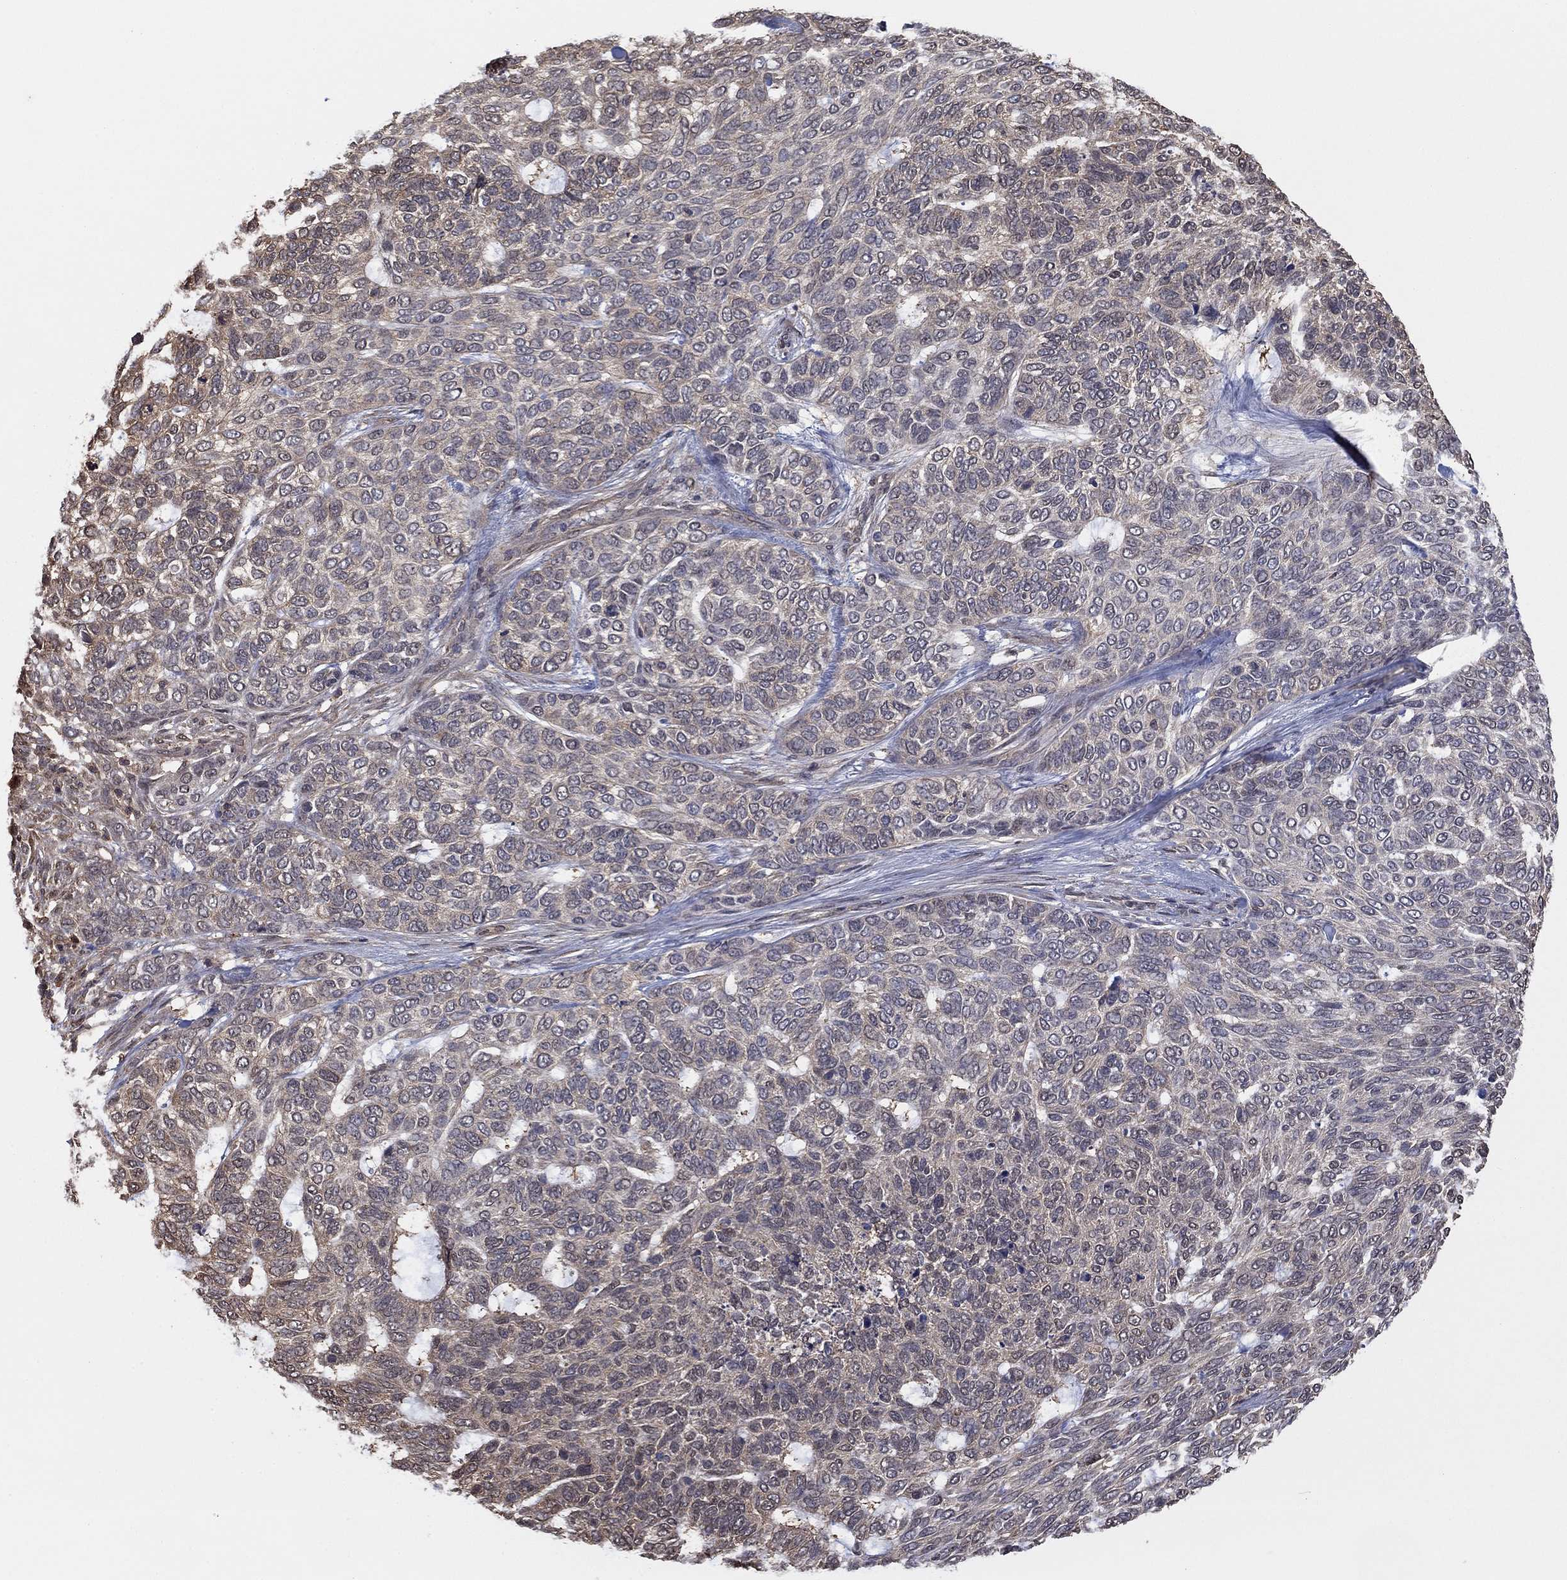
{"staining": {"intensity": "weak", "quantity": "<25%", "location": "cytoplasmic/membranous"}, "tissue": "skin cancer", "cell_type": "Tumor cells", "image_type": "cancer", "snomed": [{"axis": "morphology", "description": "Basal cell carcinoma"}, {"axis": "topography", "description": "Skin"}], "caption": "This is a image of immunohistochemistry staining of skin basal cell carcinoma, which shows no expression in tumor cells.", "gene": "RNF114", "patient": {"sex": "female", "age": 65}}